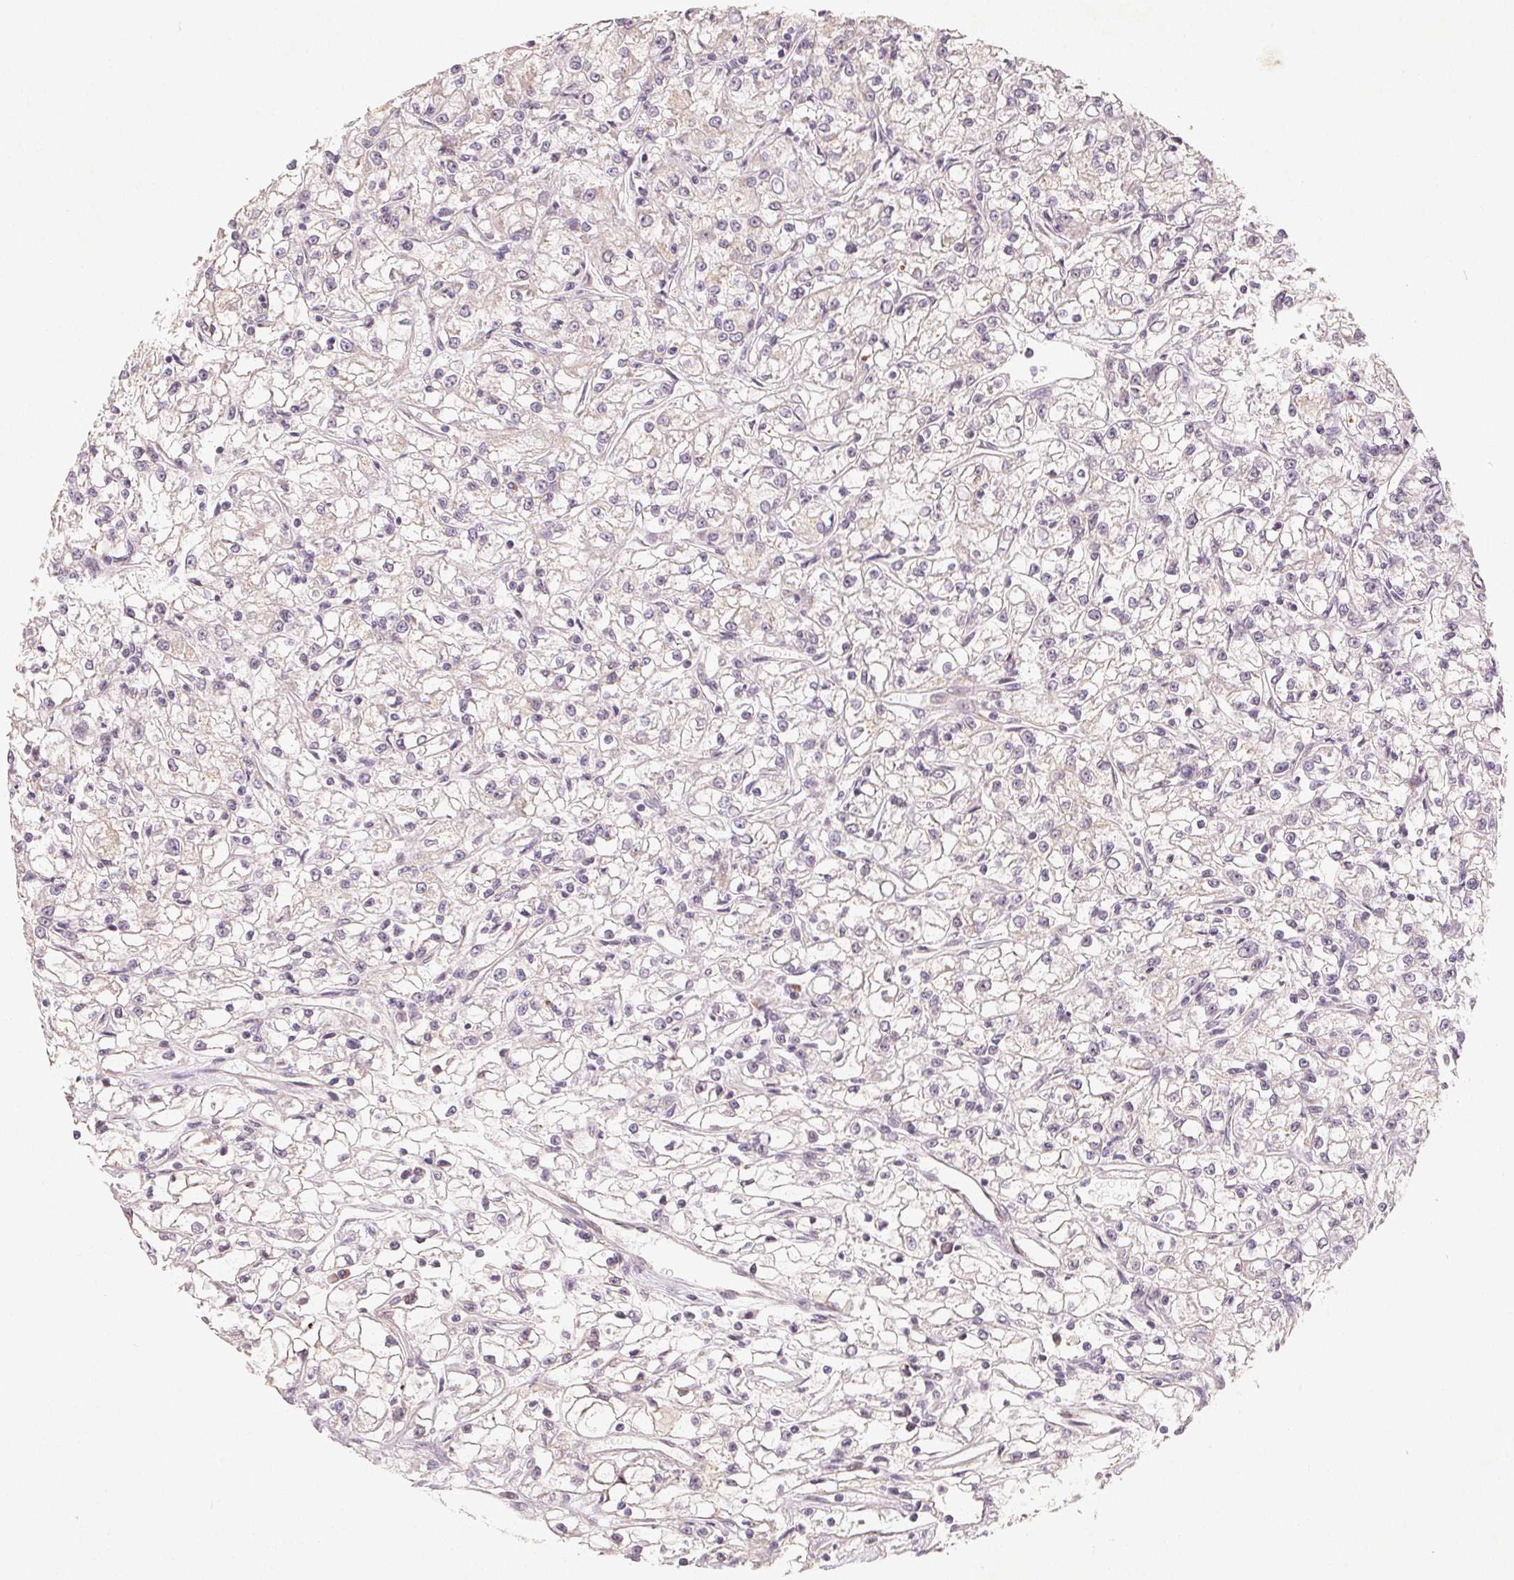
{"staining": {"intensity": "negative", "quantity": "none", "location": "none"}, "tissue": "renal cancer", "cell_type": "Tumor cells", "image_type": "cancer", "snomed": [{"axis": "morphology", "description": "Adenocarcinoma, NOS"}, {"axis": "topography", "description": "Kidney"}], "caption": "Renal adenocarcinoma was stained to show a protein in brown. There is no significant staining in tumor cells. Brightfield microscopy of IHC stained with DAB (3,3'-diaminobenzidine) (brown) and hematoxylin (blue), captured at high magnification.", "gene": "TMSB15B", "patient": {"sex": "female", "age": 59}}